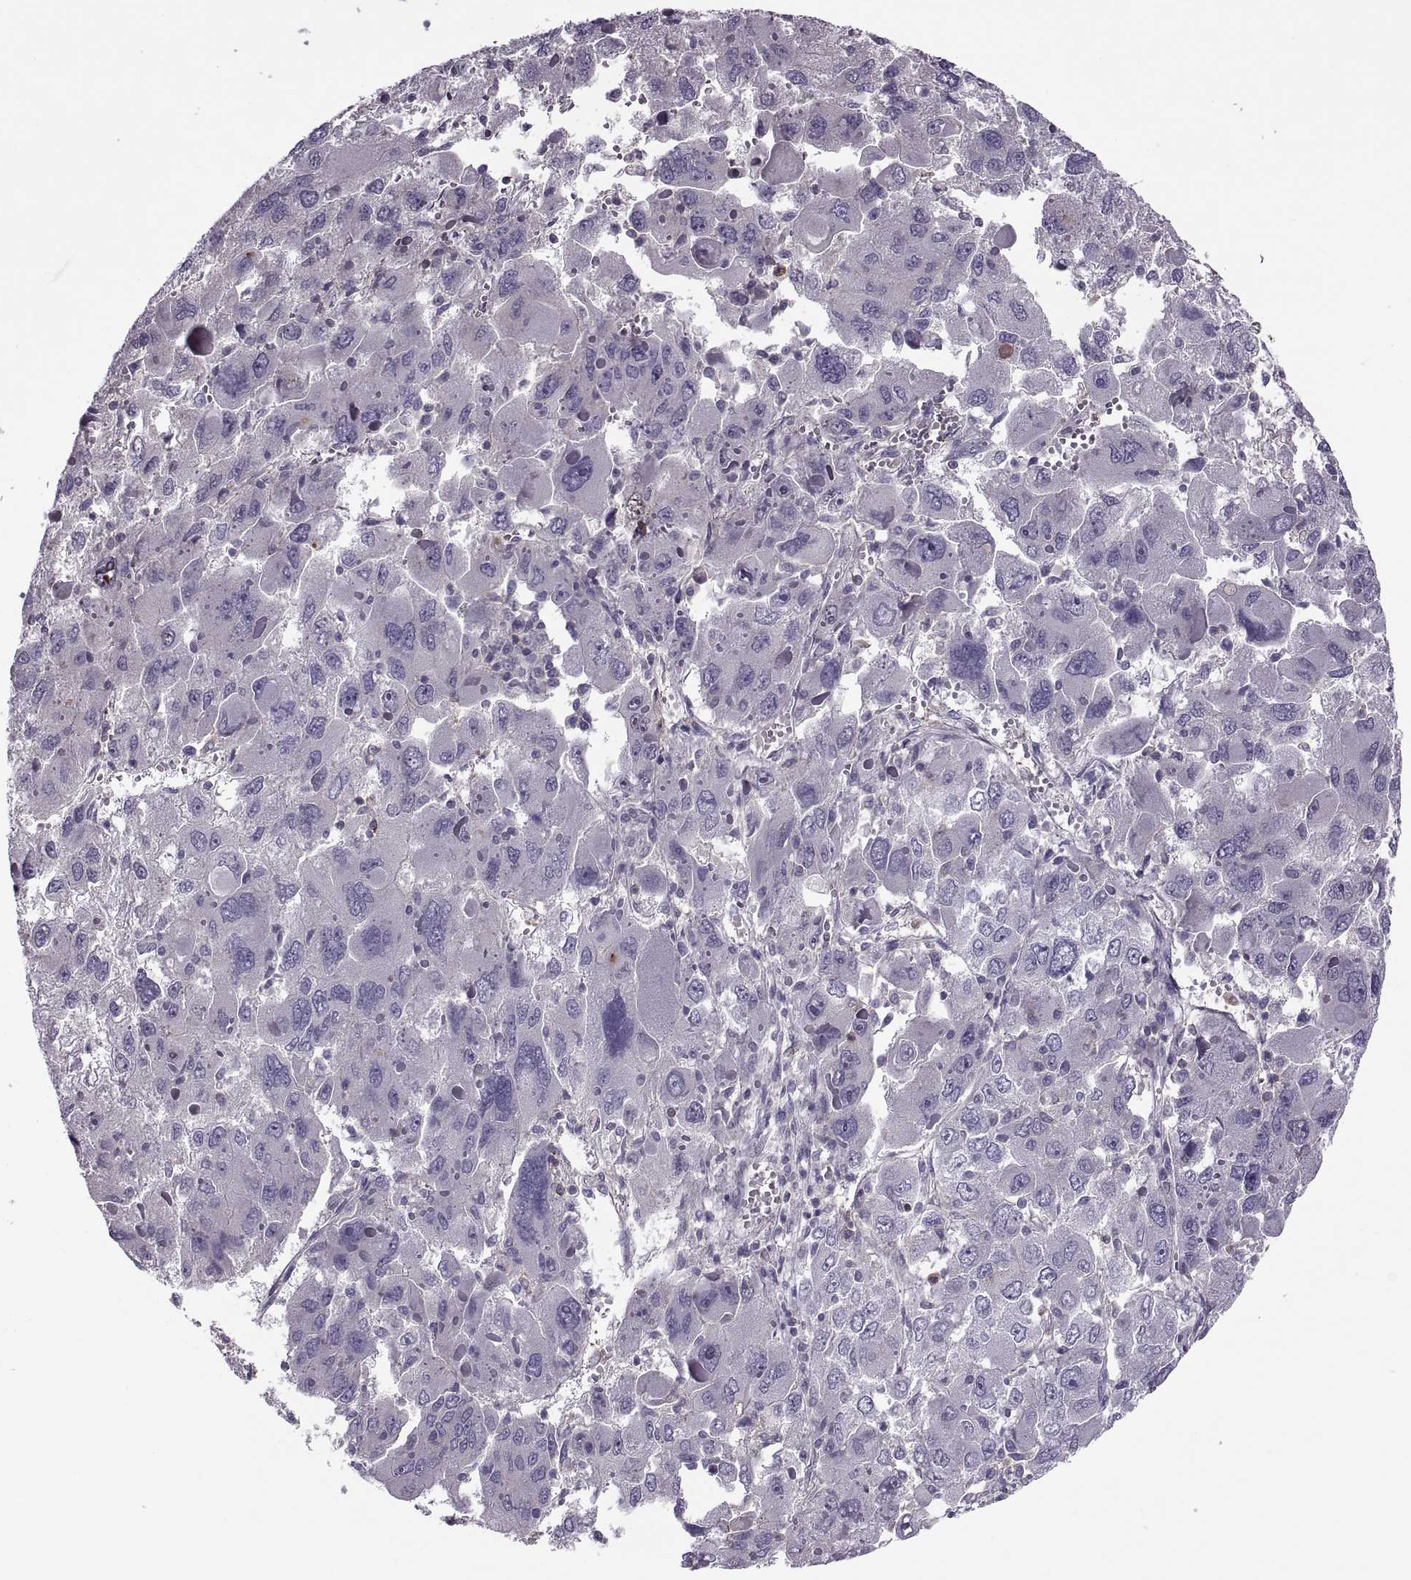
{"staining": {"intensity": "weak", "quantity": "25%-75%", "location": "cytoplasmic/membranous"}, "tissue": "liver cancer", "cell_type": "Tumor cells", "image_type": "cancer", "snomed": [{"axis": "morphology", "description": "Carcinoma, Hepatocellular, NOS"}, {"axis": "topography", "description": "Liver"}], "caption": "Hepatocellular carcinoma (liver) was stained to show a protein in brown. There is low levels of weak cytoplasmic/membranous staining in about 25%-75% of tumor cells.", "gene": "SLC2A3", "patient": {"sex": "female", "age": 41}}